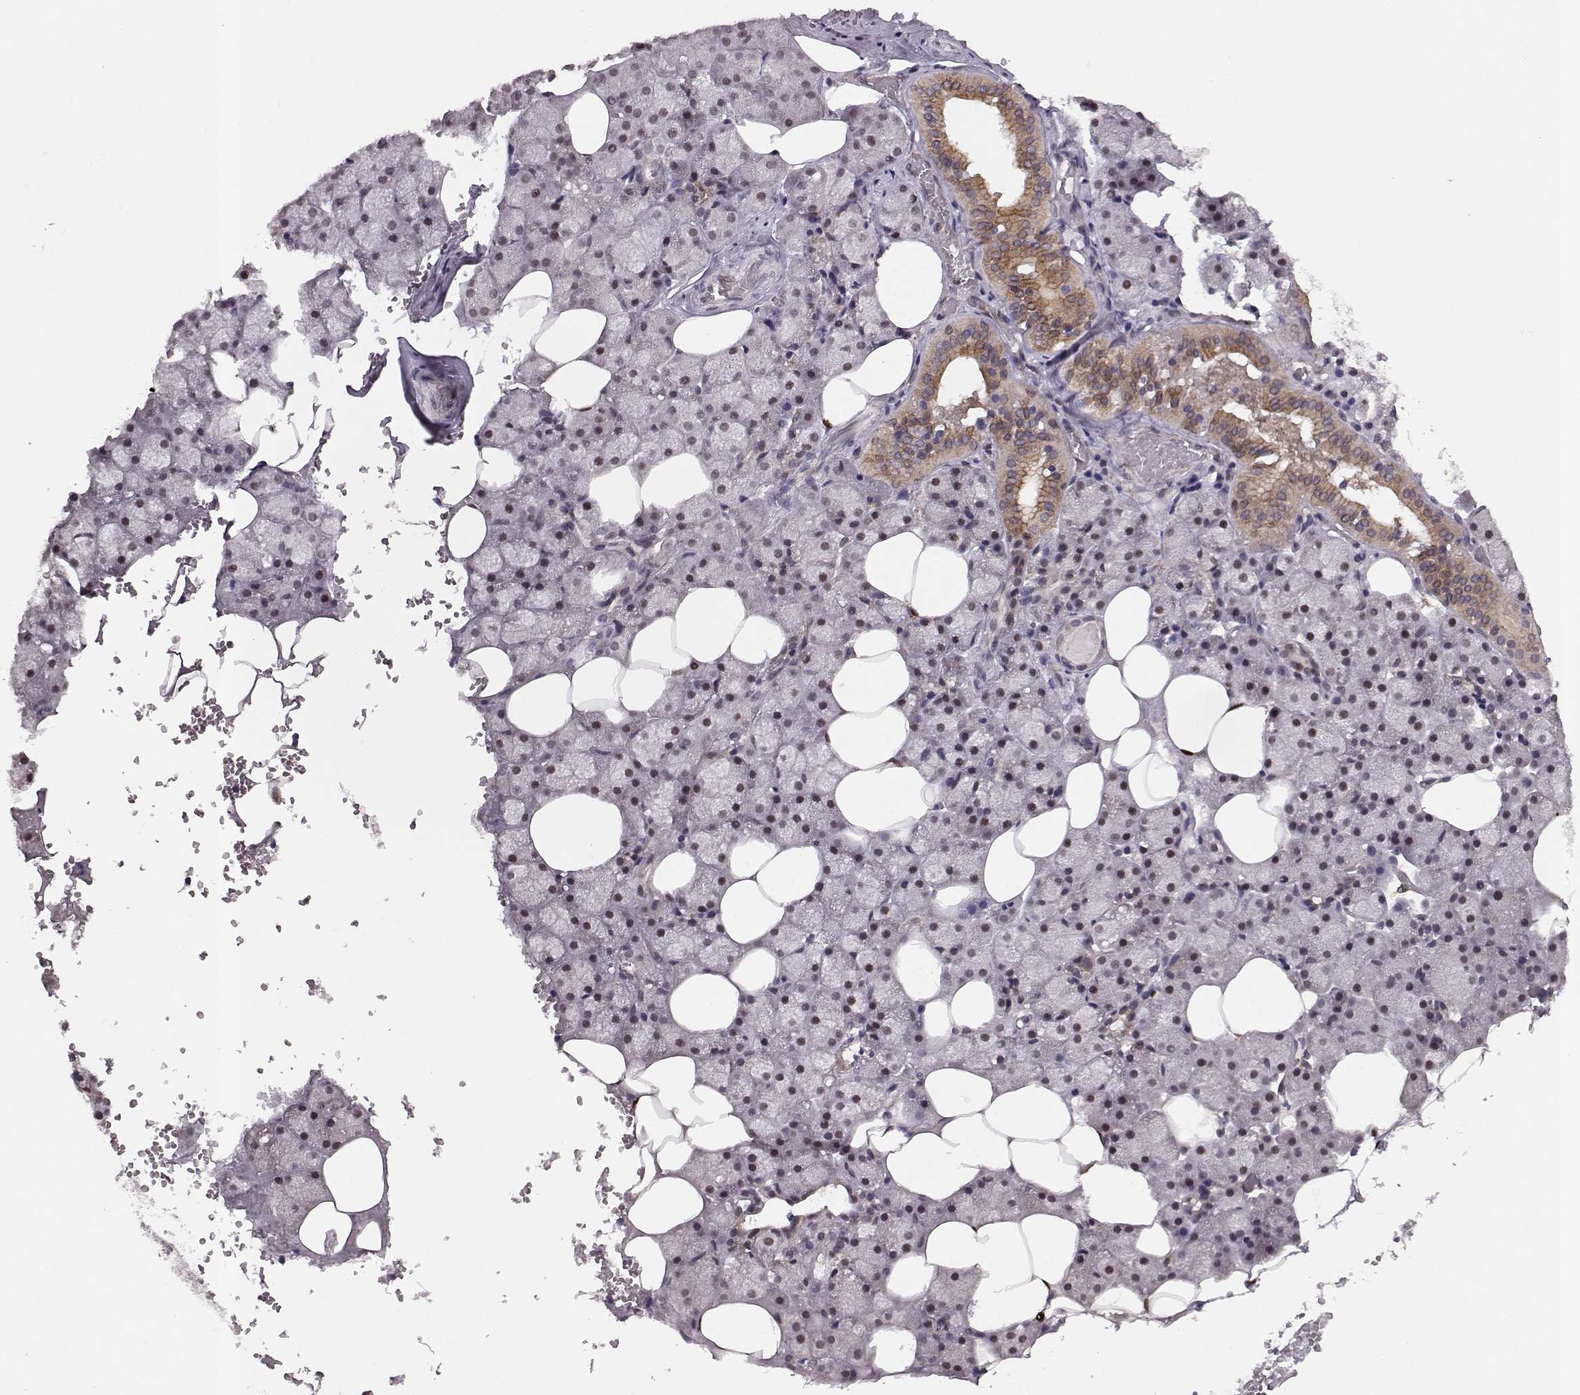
{"staining": {"intensity": "moderate", "quantity": "25%-75%", "location": "nuclear"}, "tissue": "salivary gland", "cell_type": "Glandular cells", "image_type": "normal", "snomed": [{"axis": "morphology", "description": "Normal tissue, NOS"}, {"axis": "topography", "description": "Salivary gland"}], "caption": "A histopathology image showing moderate nuclear positivity in approximately 25%-75% of glandular cells in unremarkable salivary gland, as visualized by brown immunohistochemical staining.", "gene": "KLF6", "patient": {"sex": "male", "age": 38}}